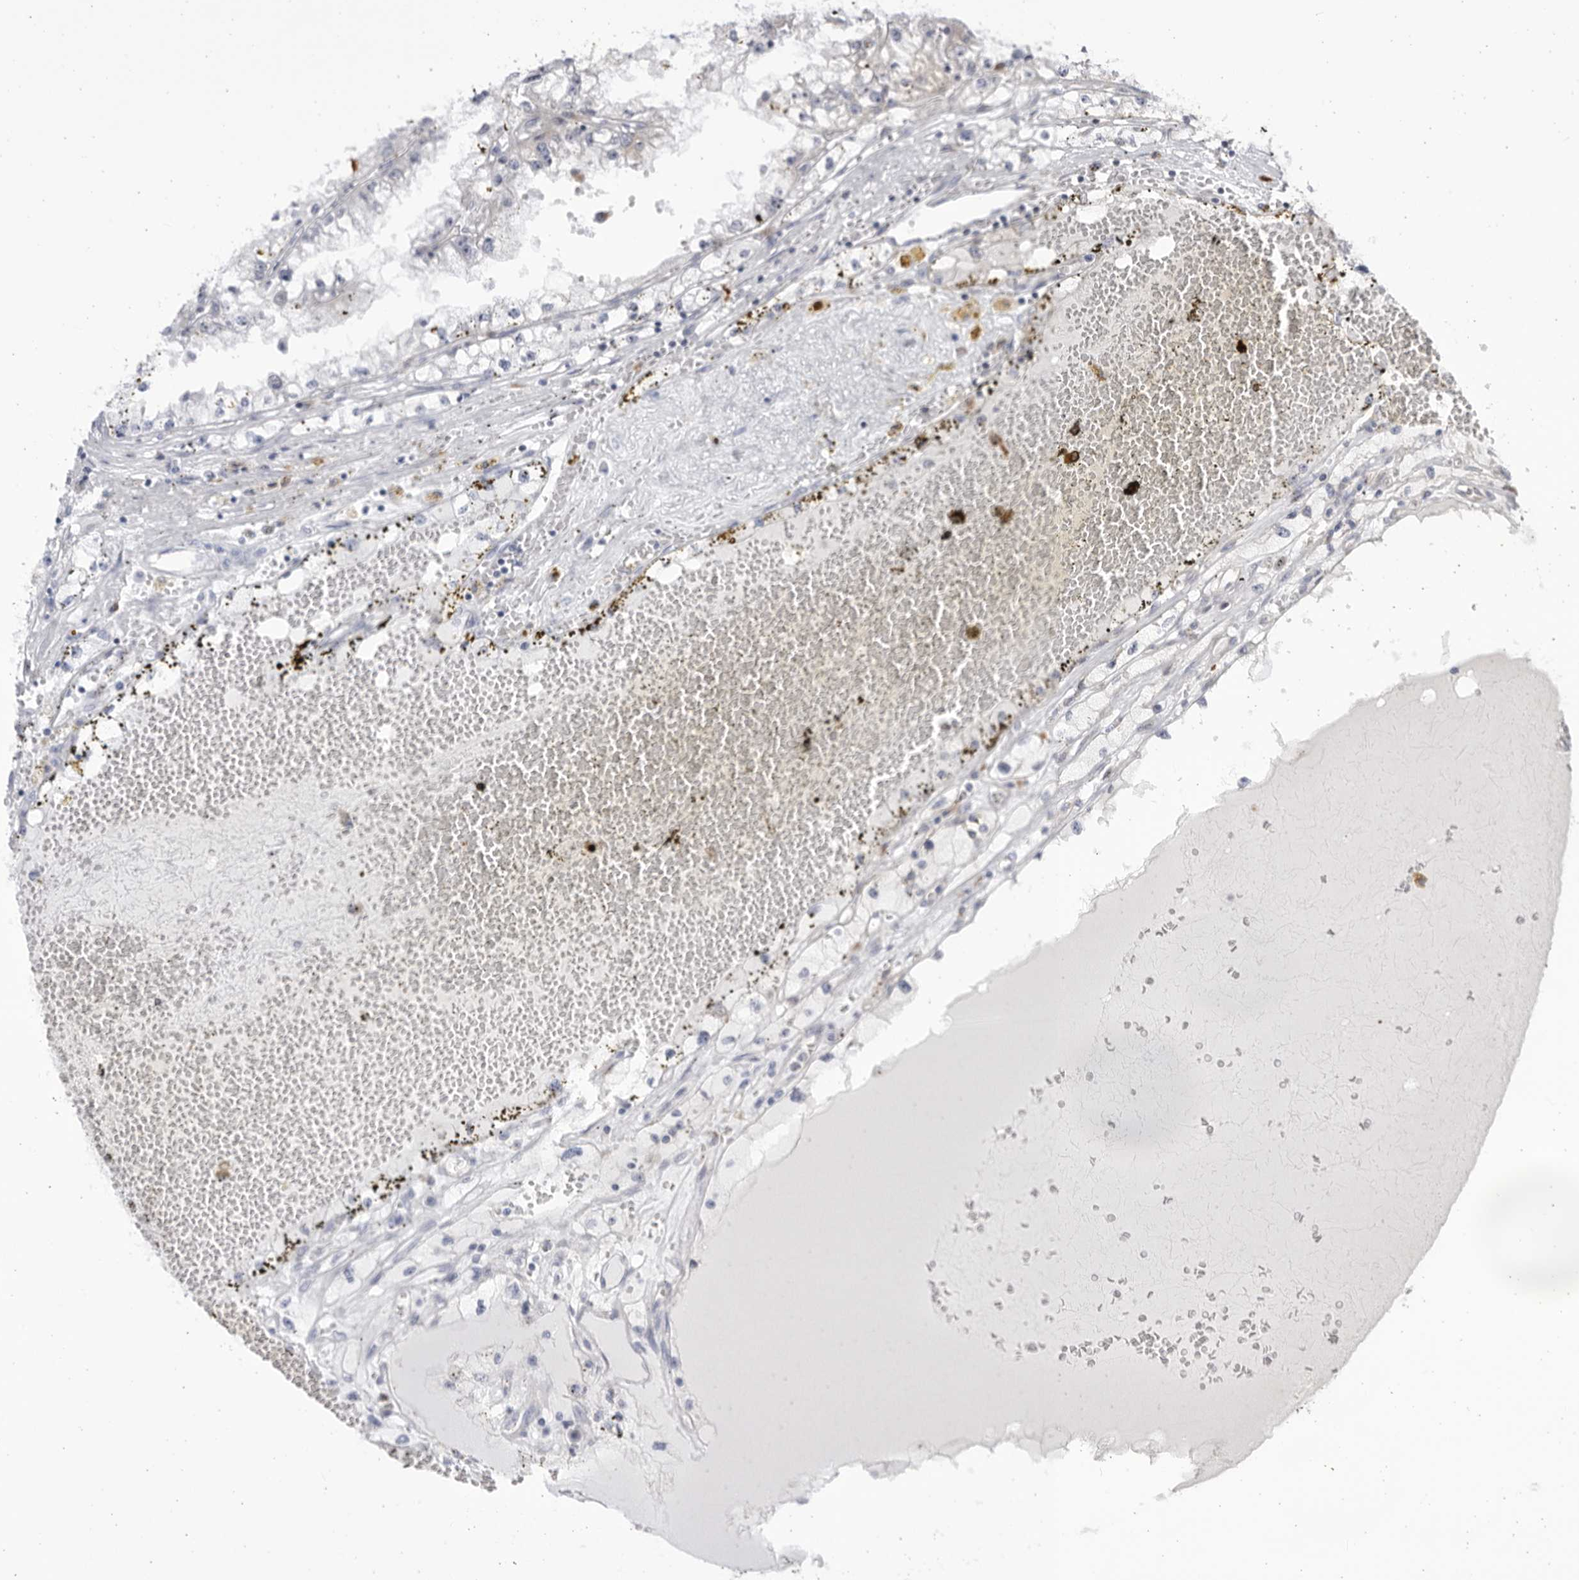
{"staining": {"intensity": "negative", "quantity": "none", "location": "none"}, "tissue": "renal cancer", "cell_type": "Tumor cells", "image_type": "cancer", "snomed": [{"axis": "morphology", "description": "Adenocarcinoma, NOS"}, {"axis": "topography", "description": "Kidney"}], "caption": "An image of renal cancer (adenocarcinoma) stained for a protein demonstrates no brown staining in tumor cells.", "gene": "CCDC181", "patient": {"sex": "male", "age": 56}}